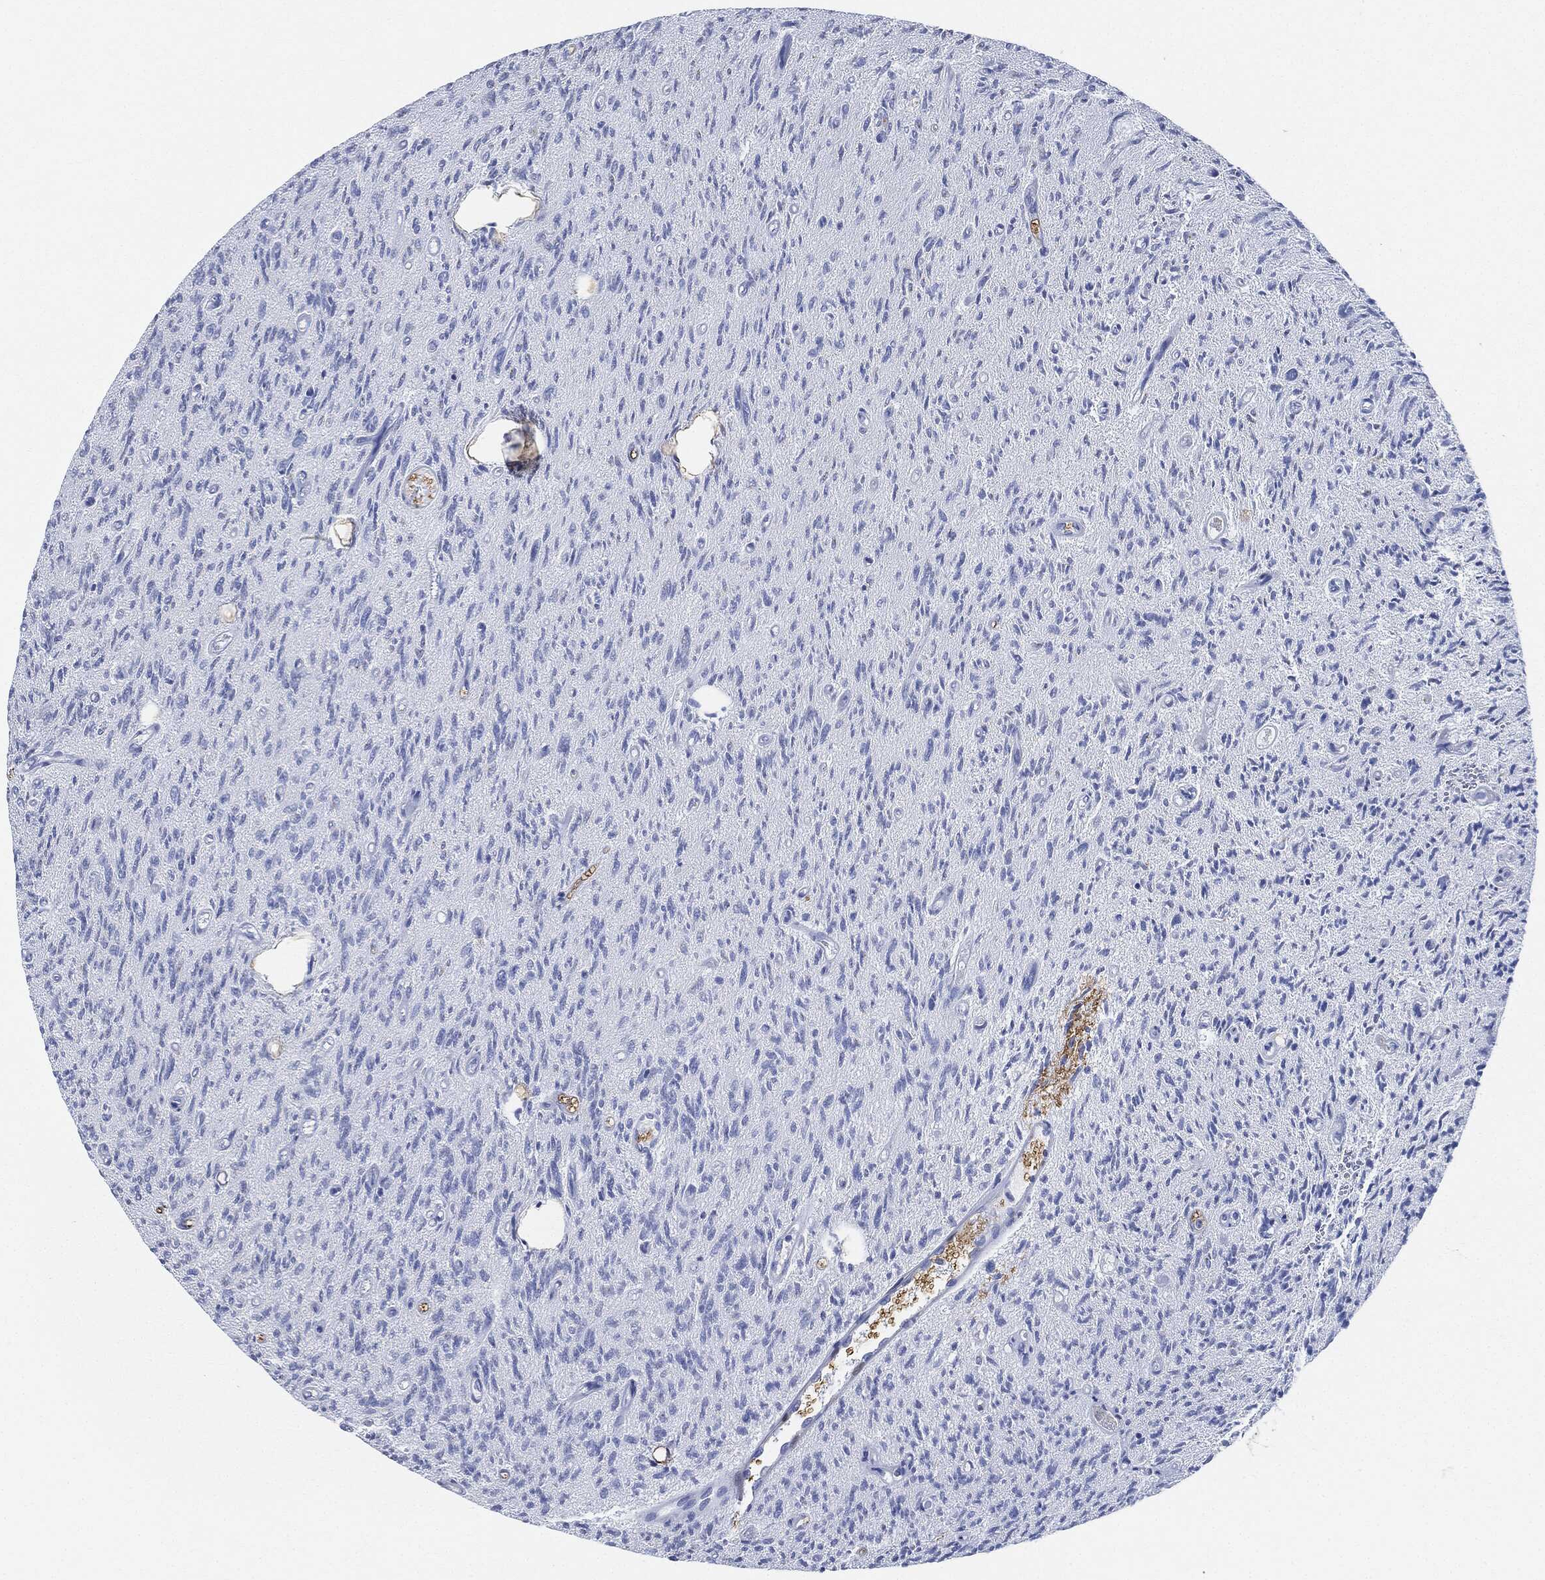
{"staining": {"intensity": "negative", "quantity": "none", "location": "none"}, "tissue": "glioma", "cell_type": "Tumor cells", "image_type": "cancer", "snomed": [{"axis": "morphology", "description": "Glioma, malignant, High grade"}, {"axis": "topography", "description": "Brain"}], "caption": "A high-resolution photomicrograph shows immunohistochemistry (IHC) staining of glioma, which demonstrates no significant staining in tumor cells. (Immunohistochemistry (ihc), brightfield microscopy, high magnification).", "gene": "TAGLN", "patient": {"sex": "male", "age": 64}}